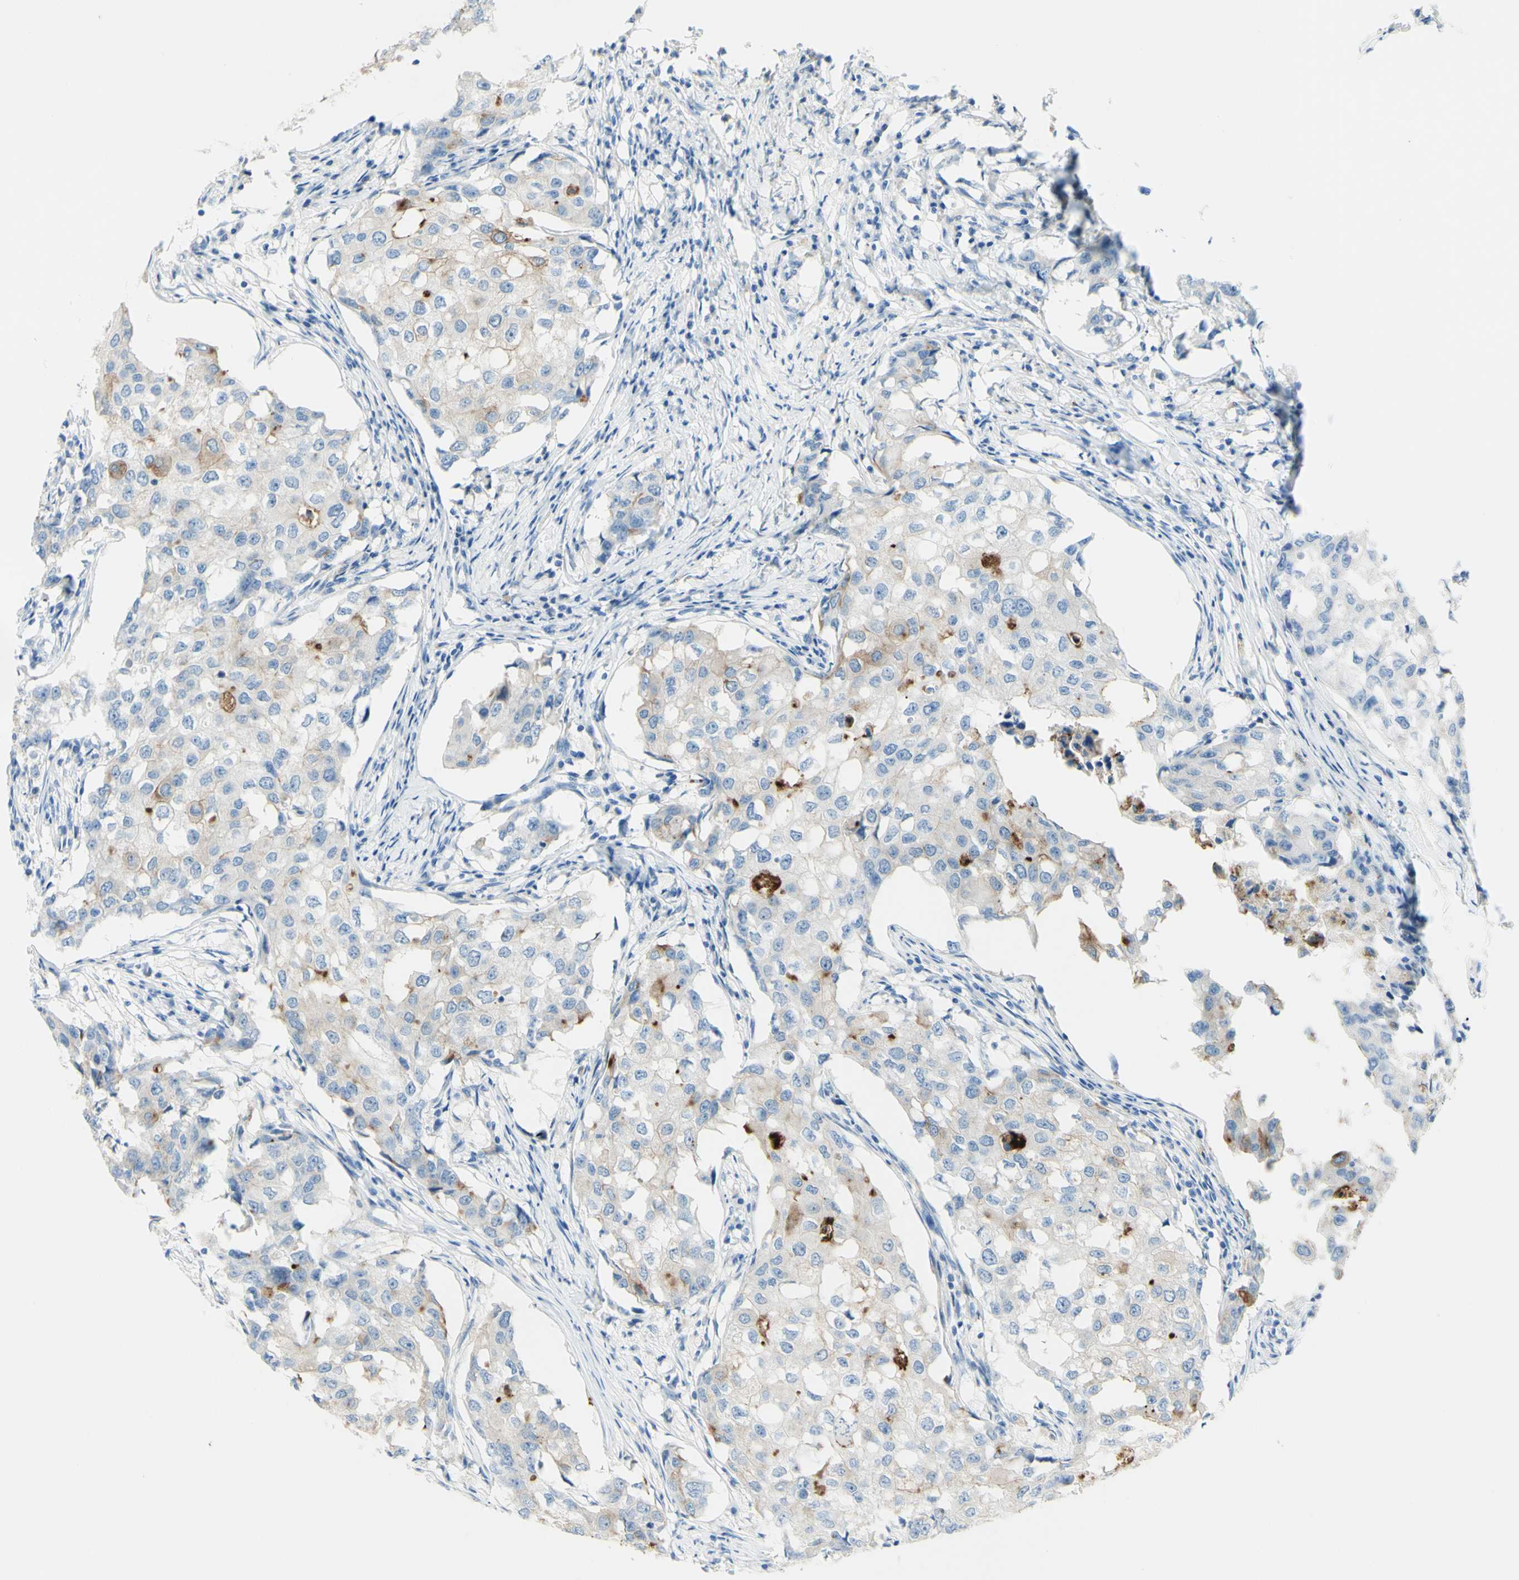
{"staining": {"intensity": "weak", "quantity": "<25%", "location": "cytoplasmic/membranous"}, "tissue": "breast cancer", "cell_type": "Tumor cells", "image_type": "cancer", "snomed": [{"axis": "morphology", "description": "Duct carcinoma"}, {"axis": "topography", "description": "Breast"}], "caption": "Human breast cancer (invasive ductal carcinoma) stained for a protein using IHC demonstrates no positivity in tumor cells.", "gene": "TSPAN1", "patient": {"sex": "female", "age": 27}}